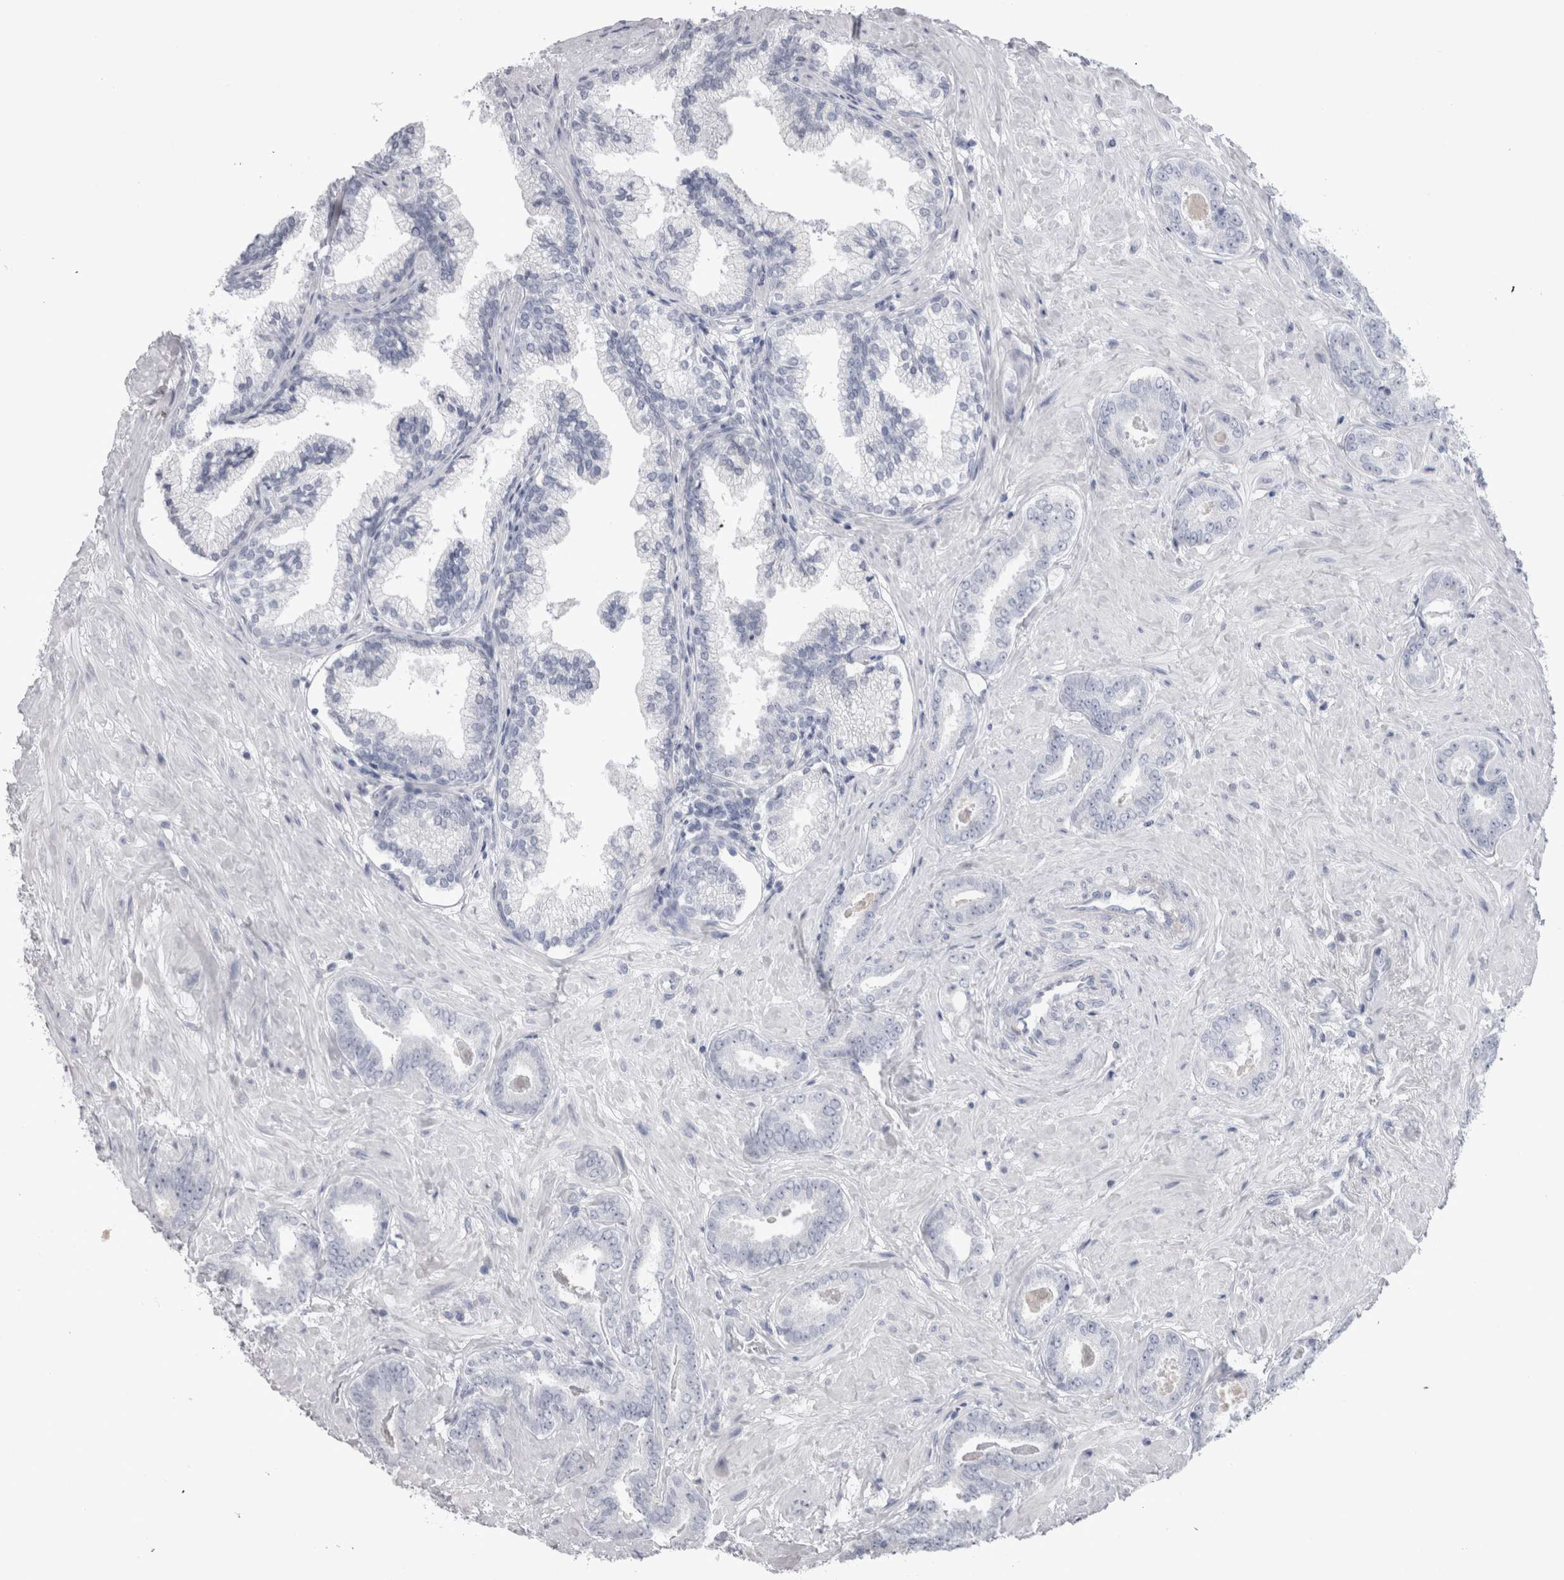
{"staining": {"intensity": "negative", "quantity": "none", "location": "none"}, "tissue": "prostate cancer", "cell_type": "Tumor cells", "image_type": "cancer", "snomed": [{"axis": "morphology", "description": "Adenocarcinoma, Low grade"}, {"axis": "topography", "description": "Prostate"}], "caption": "The image displays no staining of tumor cells in prostate cancer (low-grade adenocarcinoma).", "gene": "ADAM2", "patient": {"sex": "male", "age": 71}}